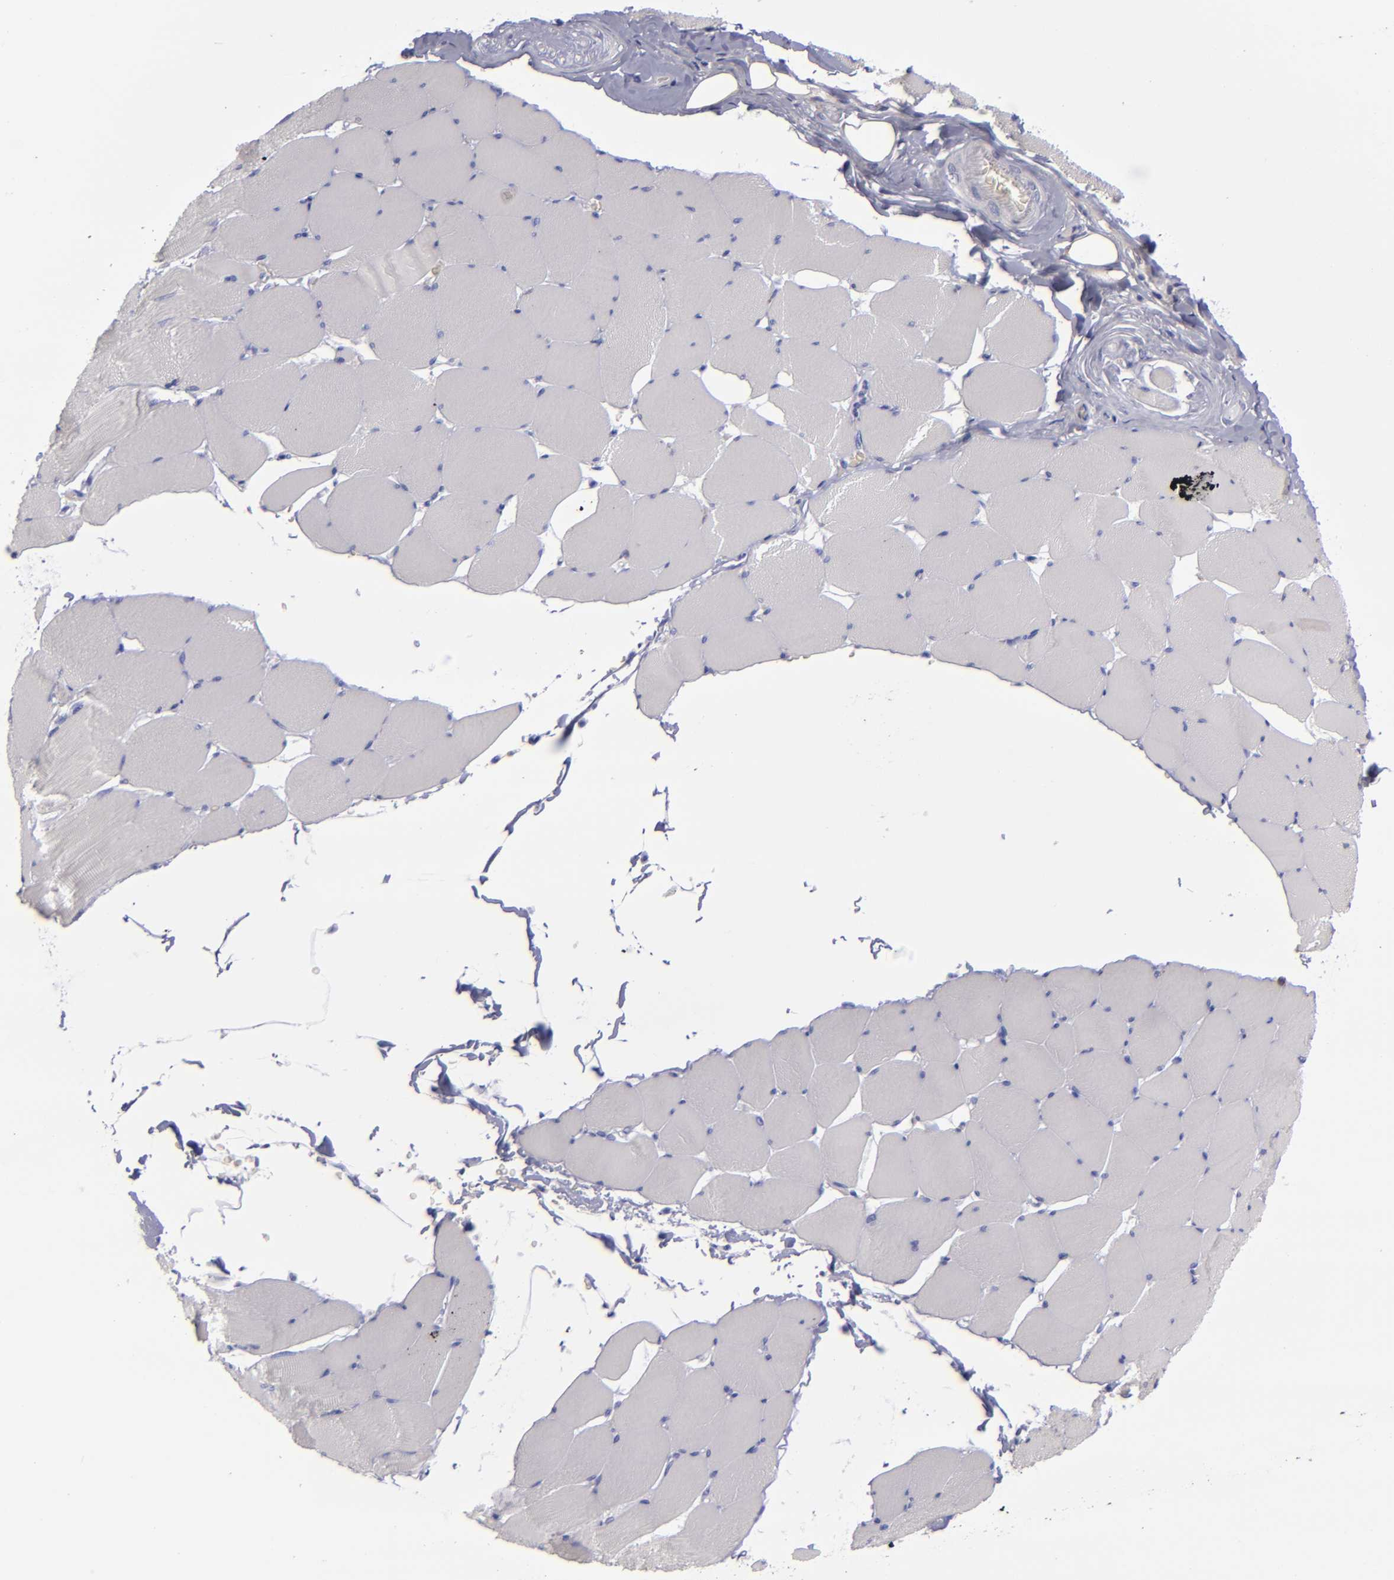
{"staining": {"intensity": "negative", "quantity": "none", "location": "none"}, "tissue": "skeletal muscle", "cell_type": "Myocytes", "image_type": "normal", "snomed": [{"axis": "morphology", "description": "Normal tissue, NOS"}, {"axis": "topography", "description": "Skeletal muscle"}], "caption": "The IHC image has no significant positivity in myocytes of skeletal muscle. The staining is performed using DAB brown chromogen with nuclei counter-stained in using hematoxylin.", "gene": "CD2", "patient": {"sex": "male", "age": 62}}